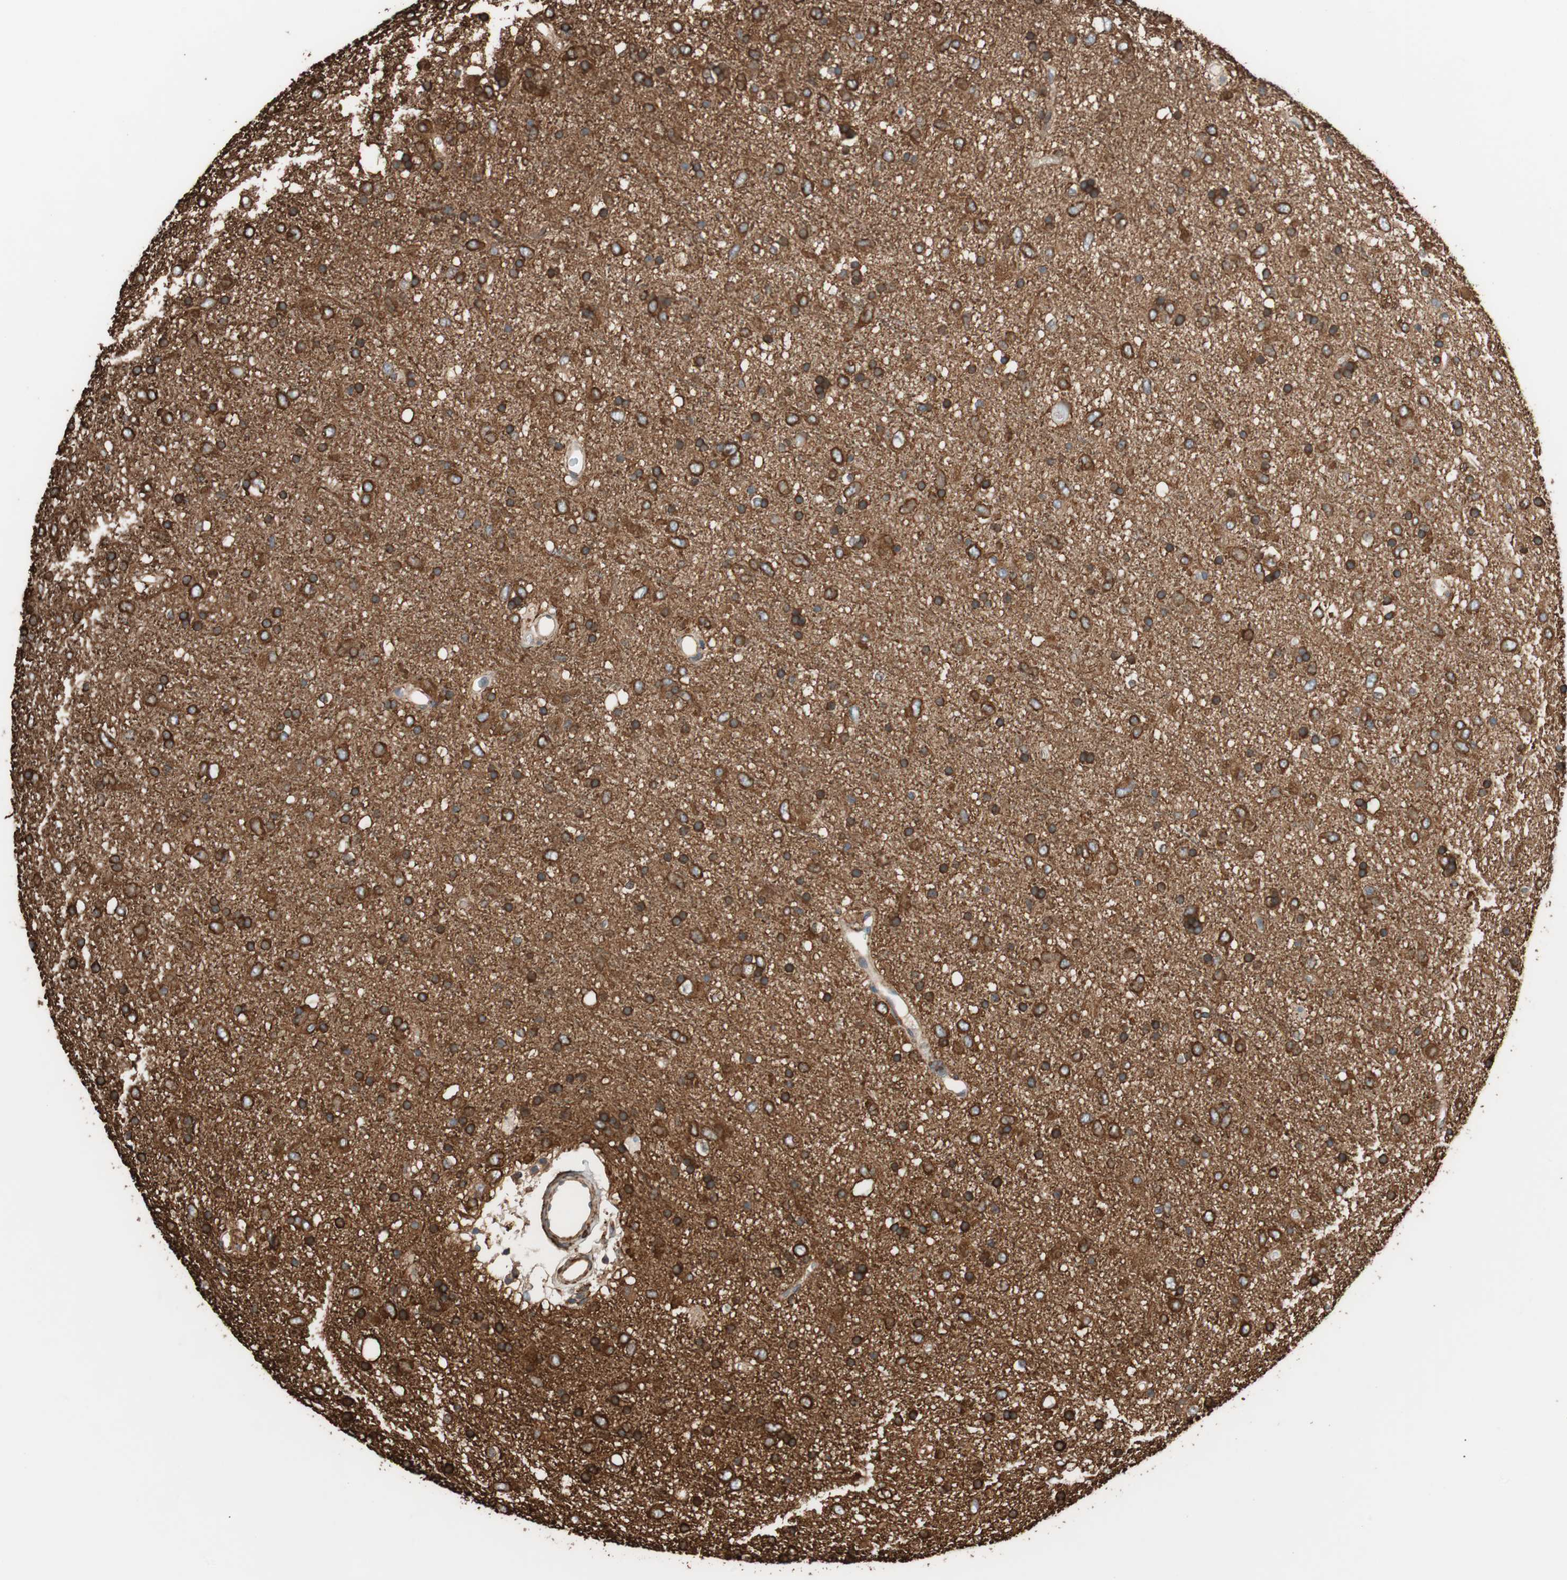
{"staining": {"intensity": "strong", "quantity": ">75%", "location": "cytoplasmic/membranous"}, "tissue": "glioma", "cell_type": "Tumor cells", "image_type": "cancer", "snomed": [{"axis": "morphology", "description": "Glioma, malignant, Low grade"}, {"axis": "topography", "description": "Brain"}], "caption": "Approximately >75% of tumor cells in low-grade glioma (malignant) show strong cytoplasmic/membranous protein expression as visualized by brown immunohistochemical staining.", "gene": "GPSM2", "patient": {"sex": "male", "age": 77}}